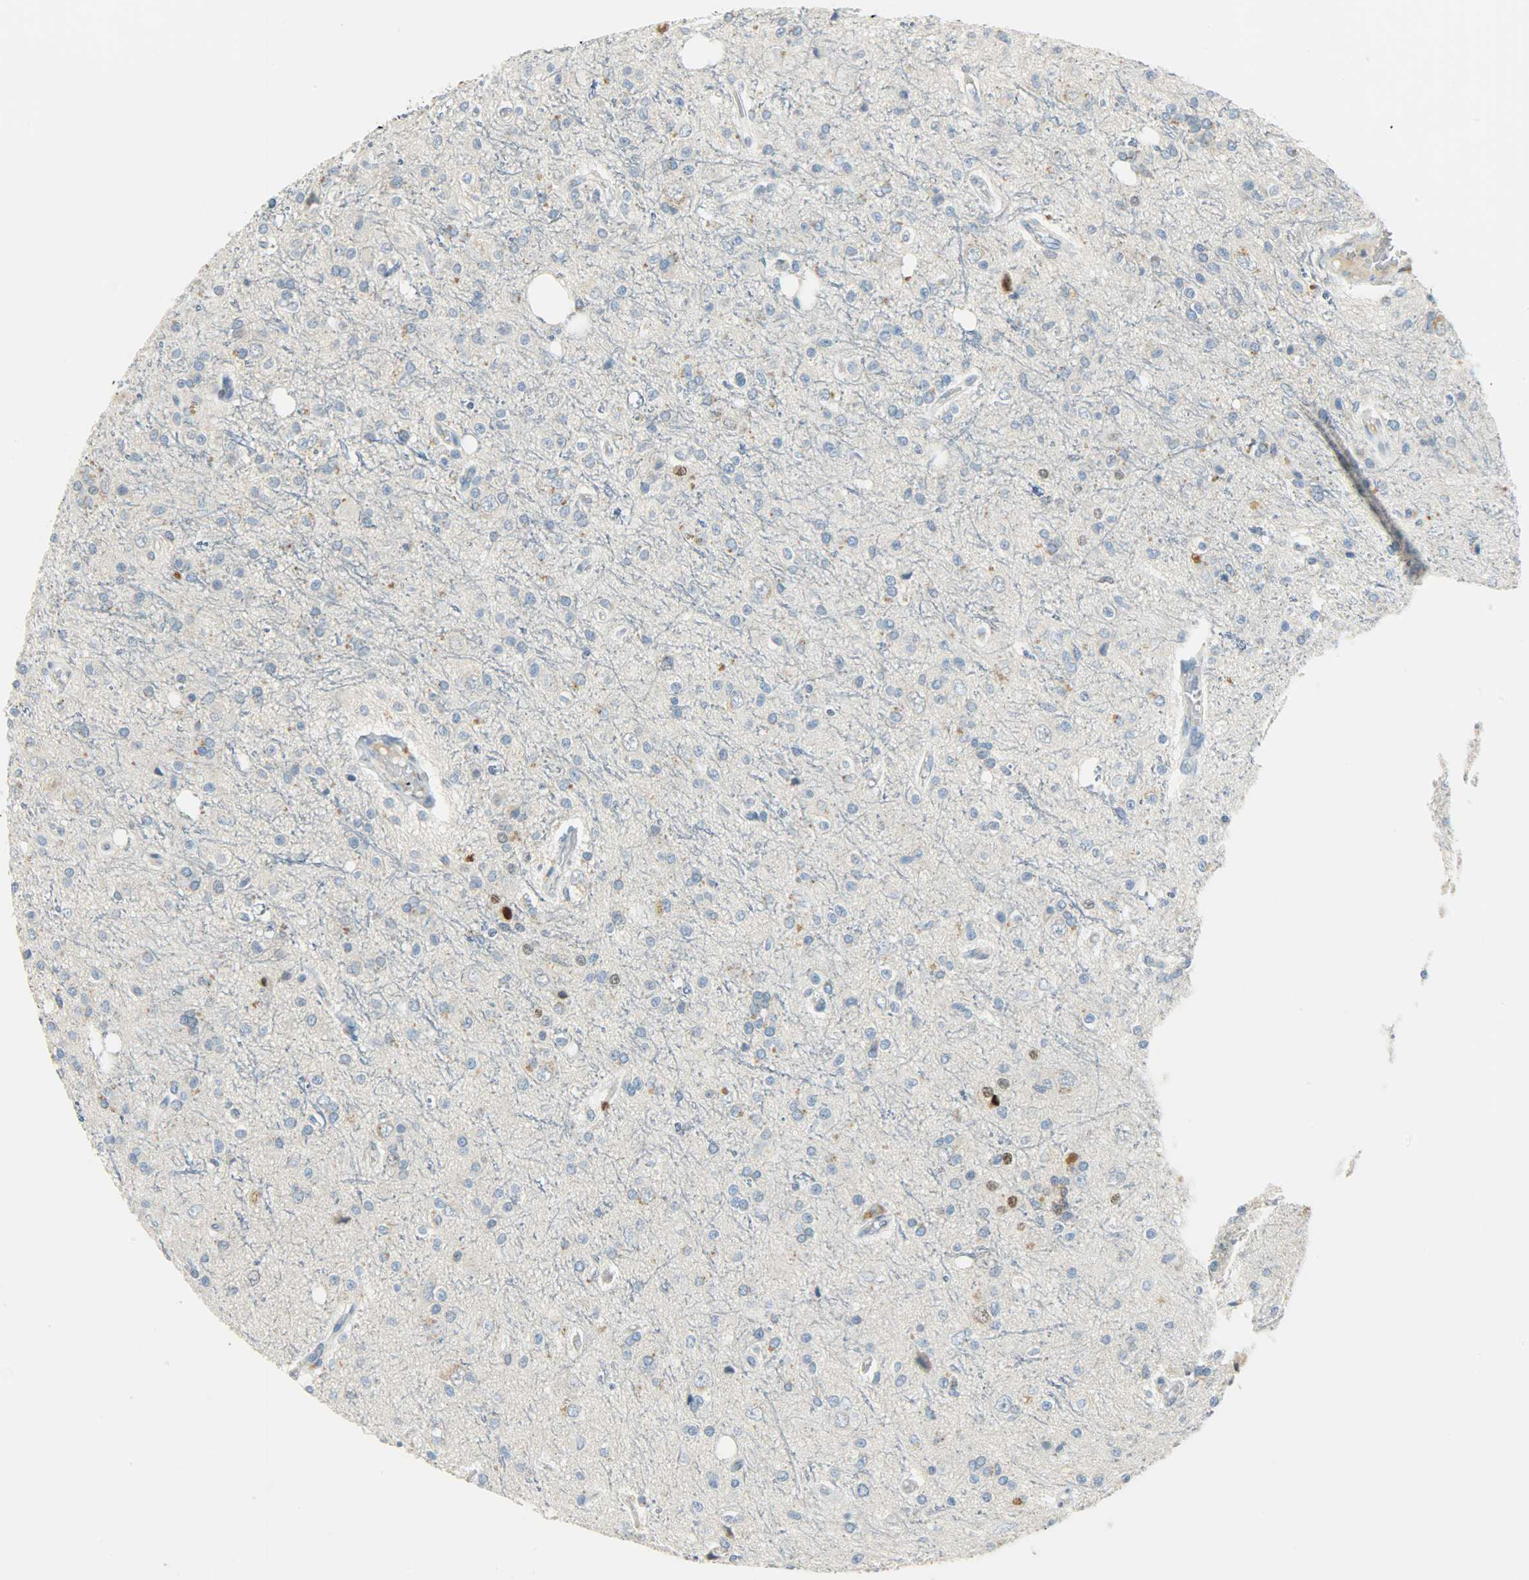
{"staining": {"intensity": "weak", "quantity": "<25%", "location": "nuclear"}, "tissue": "glioma", "cell_type": "Tumor cells", "image_type": "cancer", "snomed": [{"axis": "morphology", "description": "Glioma, malignant, High grade"}, {"axis": "topography", "description": "Brain"}], "caption": "Tumor cells show no significant positivity in high-grade glioma (malignant).", "gene": "JUNB", "patient": {"sex": "male", "age": 47}}